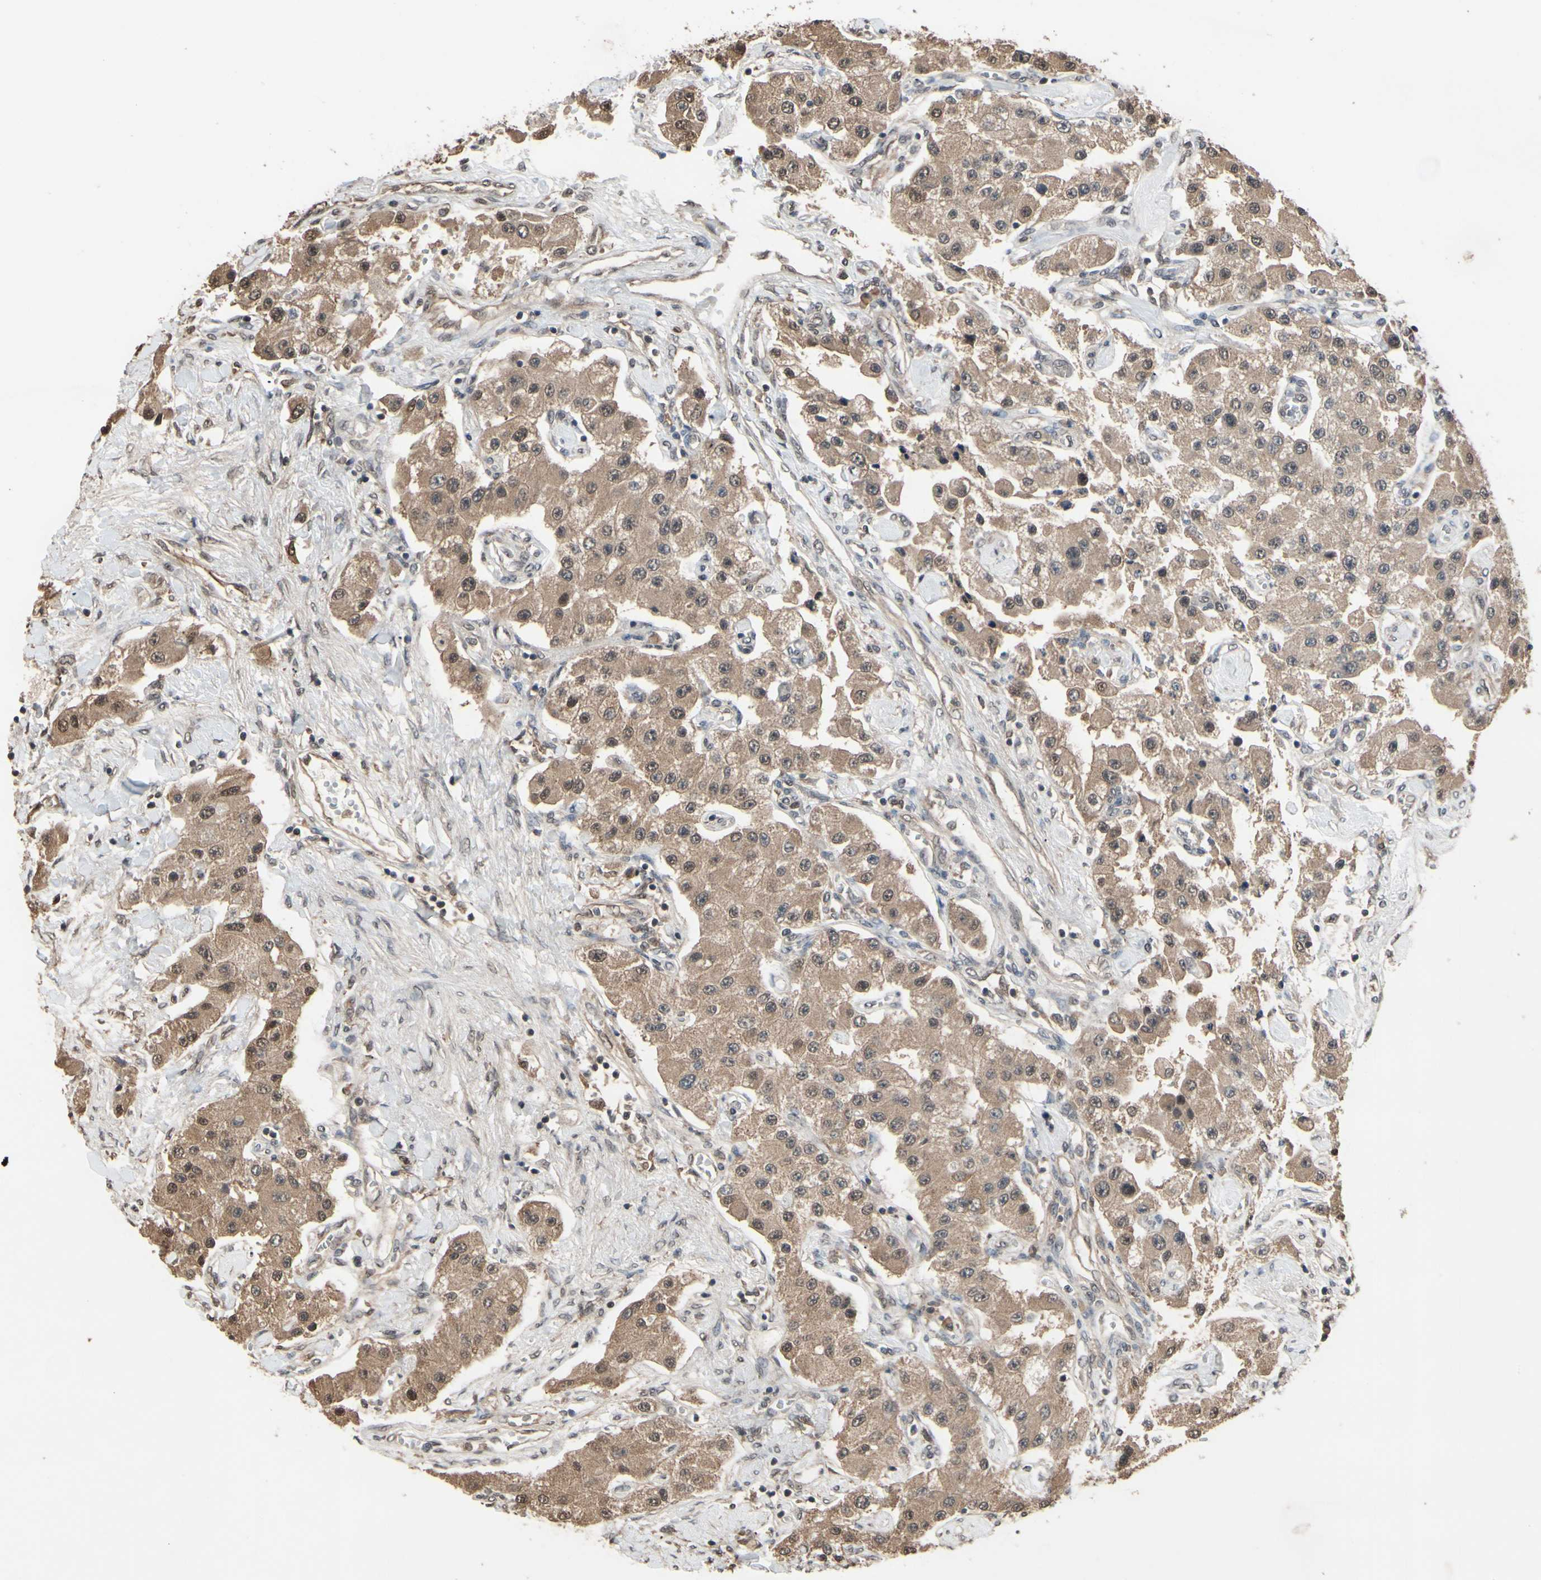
{"staining": {"intensity": "moderate", "quantity": ">75%", "location": "cytoplasmic/membranous,nuclear"}, "tissue": "carcinoid", "cell_type": "Tumor cells", "image_type": "cancer", "snomed": [{"axis": "morphology", "description": "Carcinoid, malignant, NOS"}, {"axis": "topography", "description": "Pancreas"}], "caption": "Immunohistochemical staining of carcinoid shows medium levels of moderate cytoplasmic/membranous and nuclear expression in about >75% of tumor cells.", "gene": "PNPLA7", "patient": {"sex": "male", "age": 41}}